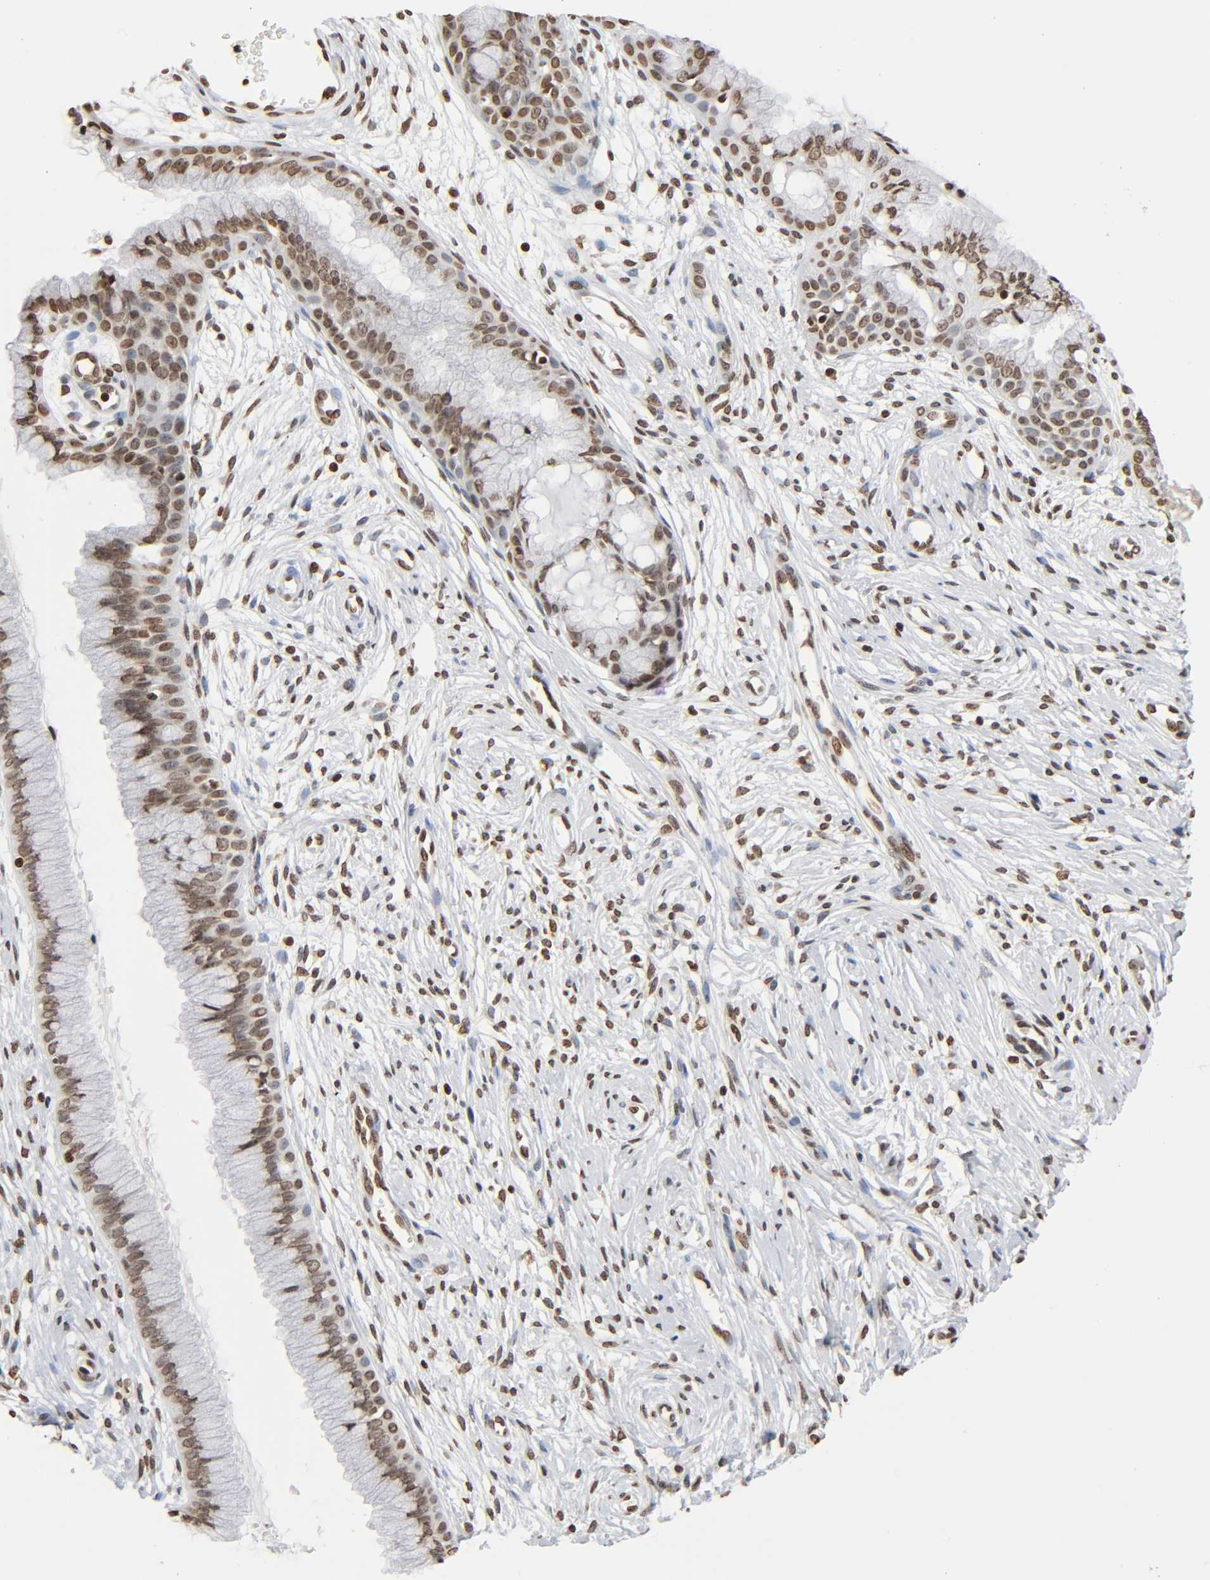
{"staining": {"intensity": "moderate", "quantity": ">75%", "location": "nuclear"}, "tissue": "cervix", "cell_type": "Glandular cells", "image_type": "normal", "snomed": [{"axis": "morphology", "description": "Normal tissue, NOS"}, {"axis": "topography", "description": "Cervix"}], "caption": "Immunohistochemical staining of normal human cervix demonstrates moderate nuclear protein staining in approximately >75% of glandular cells.", "gene": "HOXA6", "patient": {"sex": "female", "age": 39}}